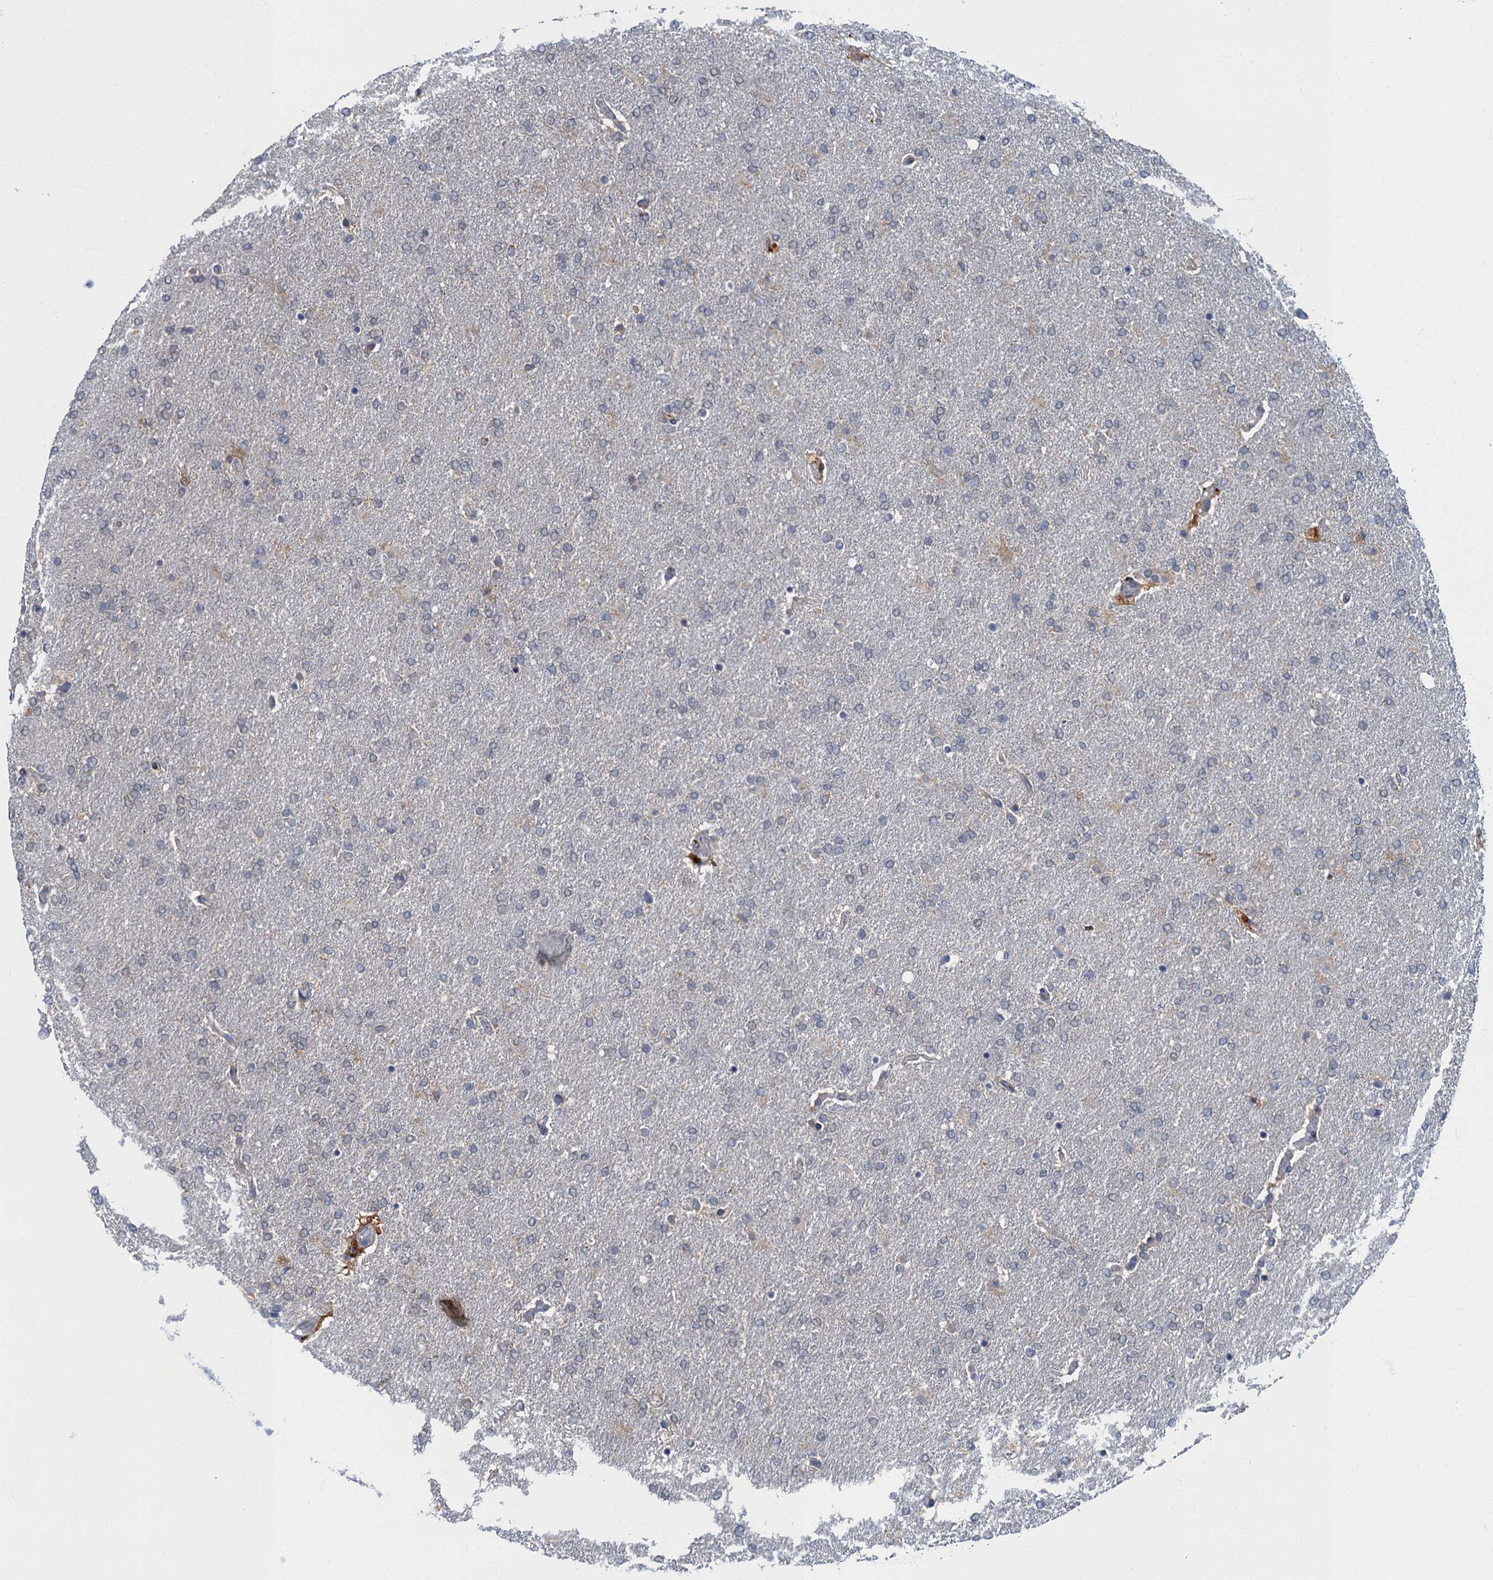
{"staining": {"intensity": "negative", "quantity": "none", "location": "none"}, "tissue": "glioma", "cell_type": "Tumor cells", "image_type": "cancer", "snomed": [{"axis": "morphology", "description": "Glioma, malignant, High grade"}, {"axis": "topography", "description": "Brain"}], "caption": "This is a photomicrograph of immunohistochemistry (IHC) staining of malignant high-grade glioma, which shows no positivity in tumor cells.", "gene": "WDCP", "patient": {"sex": "male", "age": 72}}